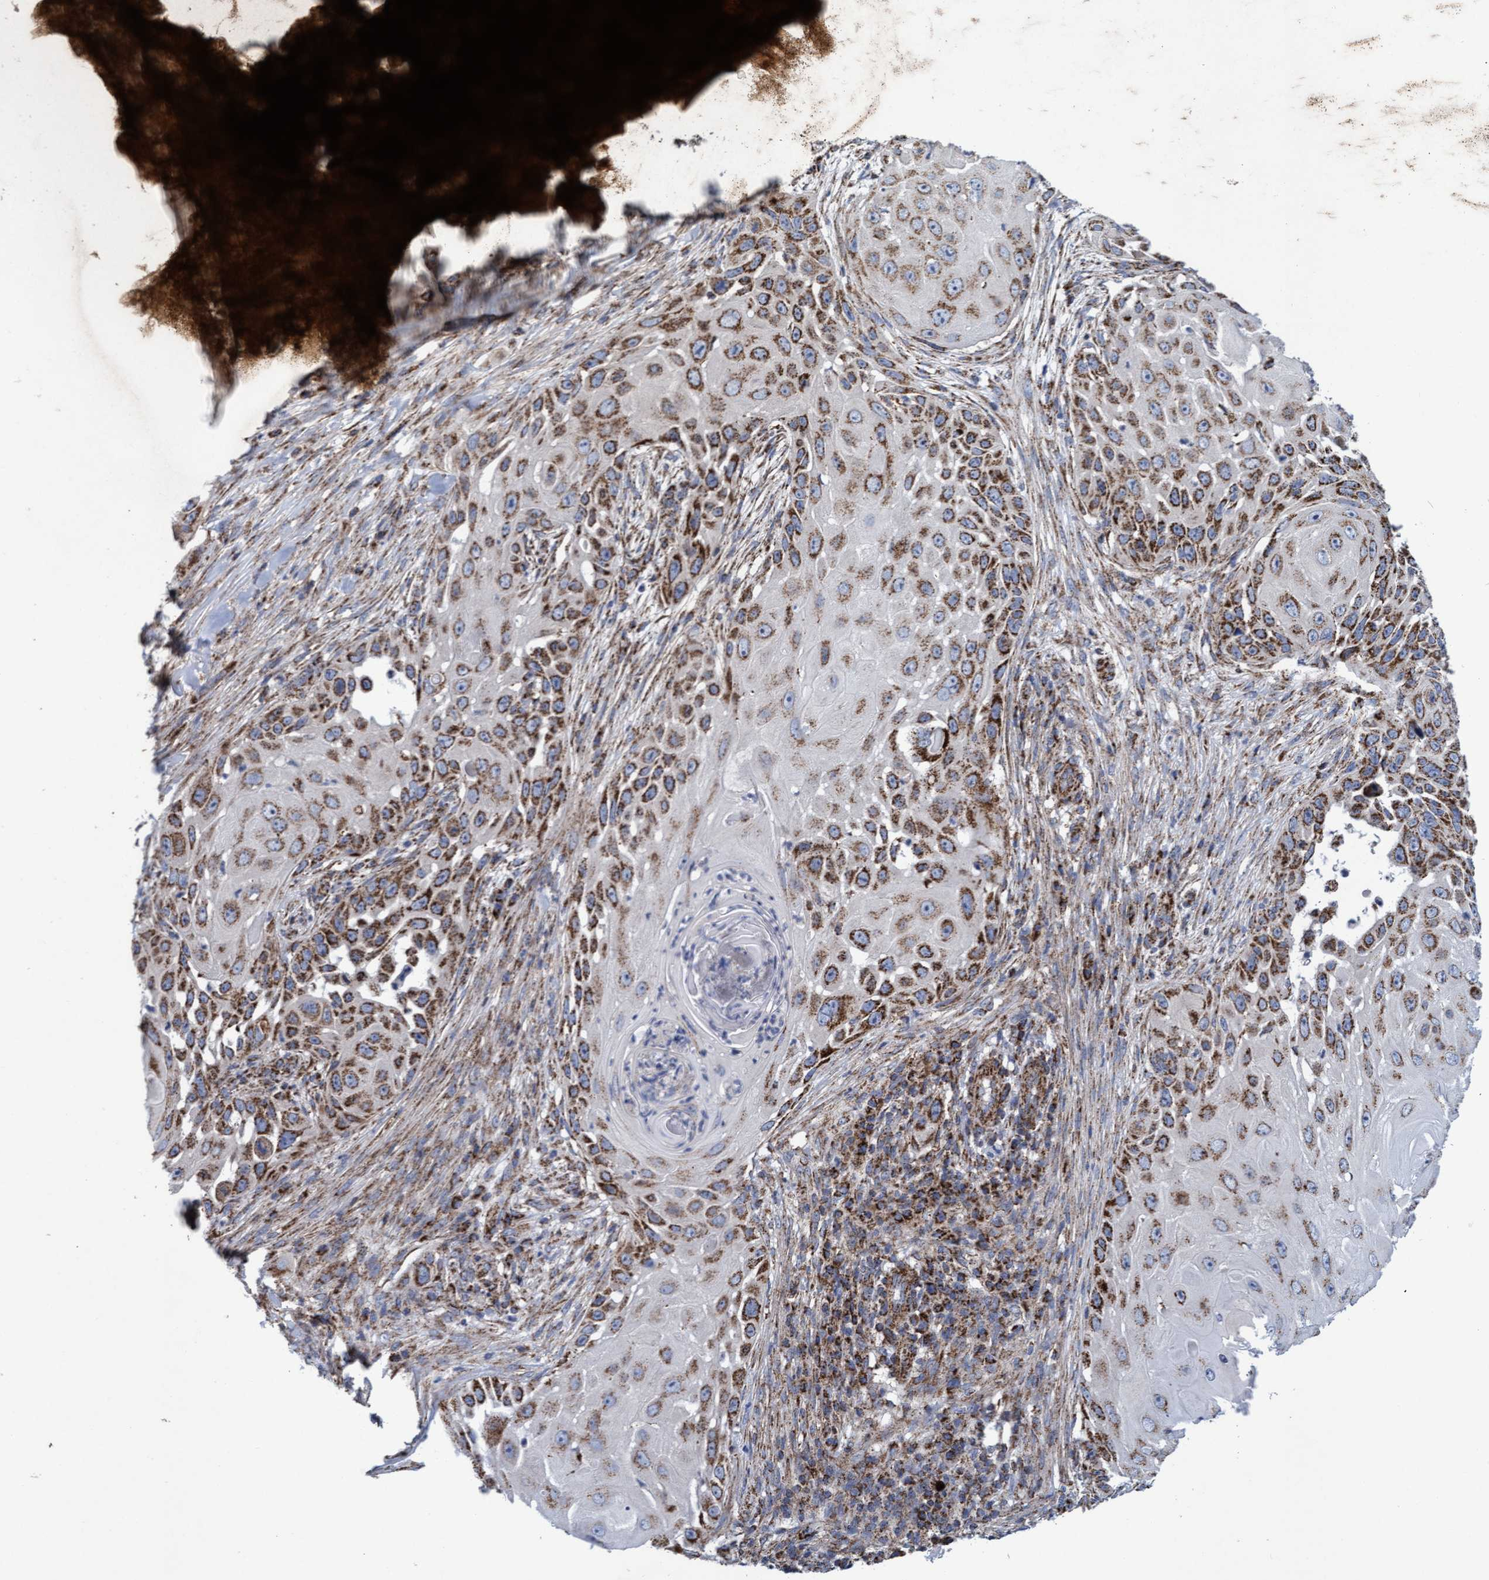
{"staining": {"intensity": "moderate", "quantity": ">75%", "location": "cytoplasmic/membranous"}, "tissue": "skin cancer", "cell_type": "Tumor cells", "image_type": "cancer", "snomed": [{"axis": "morphology", "description": "Squamous cell carcinoma, NOS"}, {"axis": "topography", "description": "Skin"}], "caption": "Protein expression by IHC reveals moderate cytoplasmic/membranous staining in about >75% of tumor cells in skin cancer.", "gene": "MRPL38", "patient": {"sex": "female", "age": 44}}